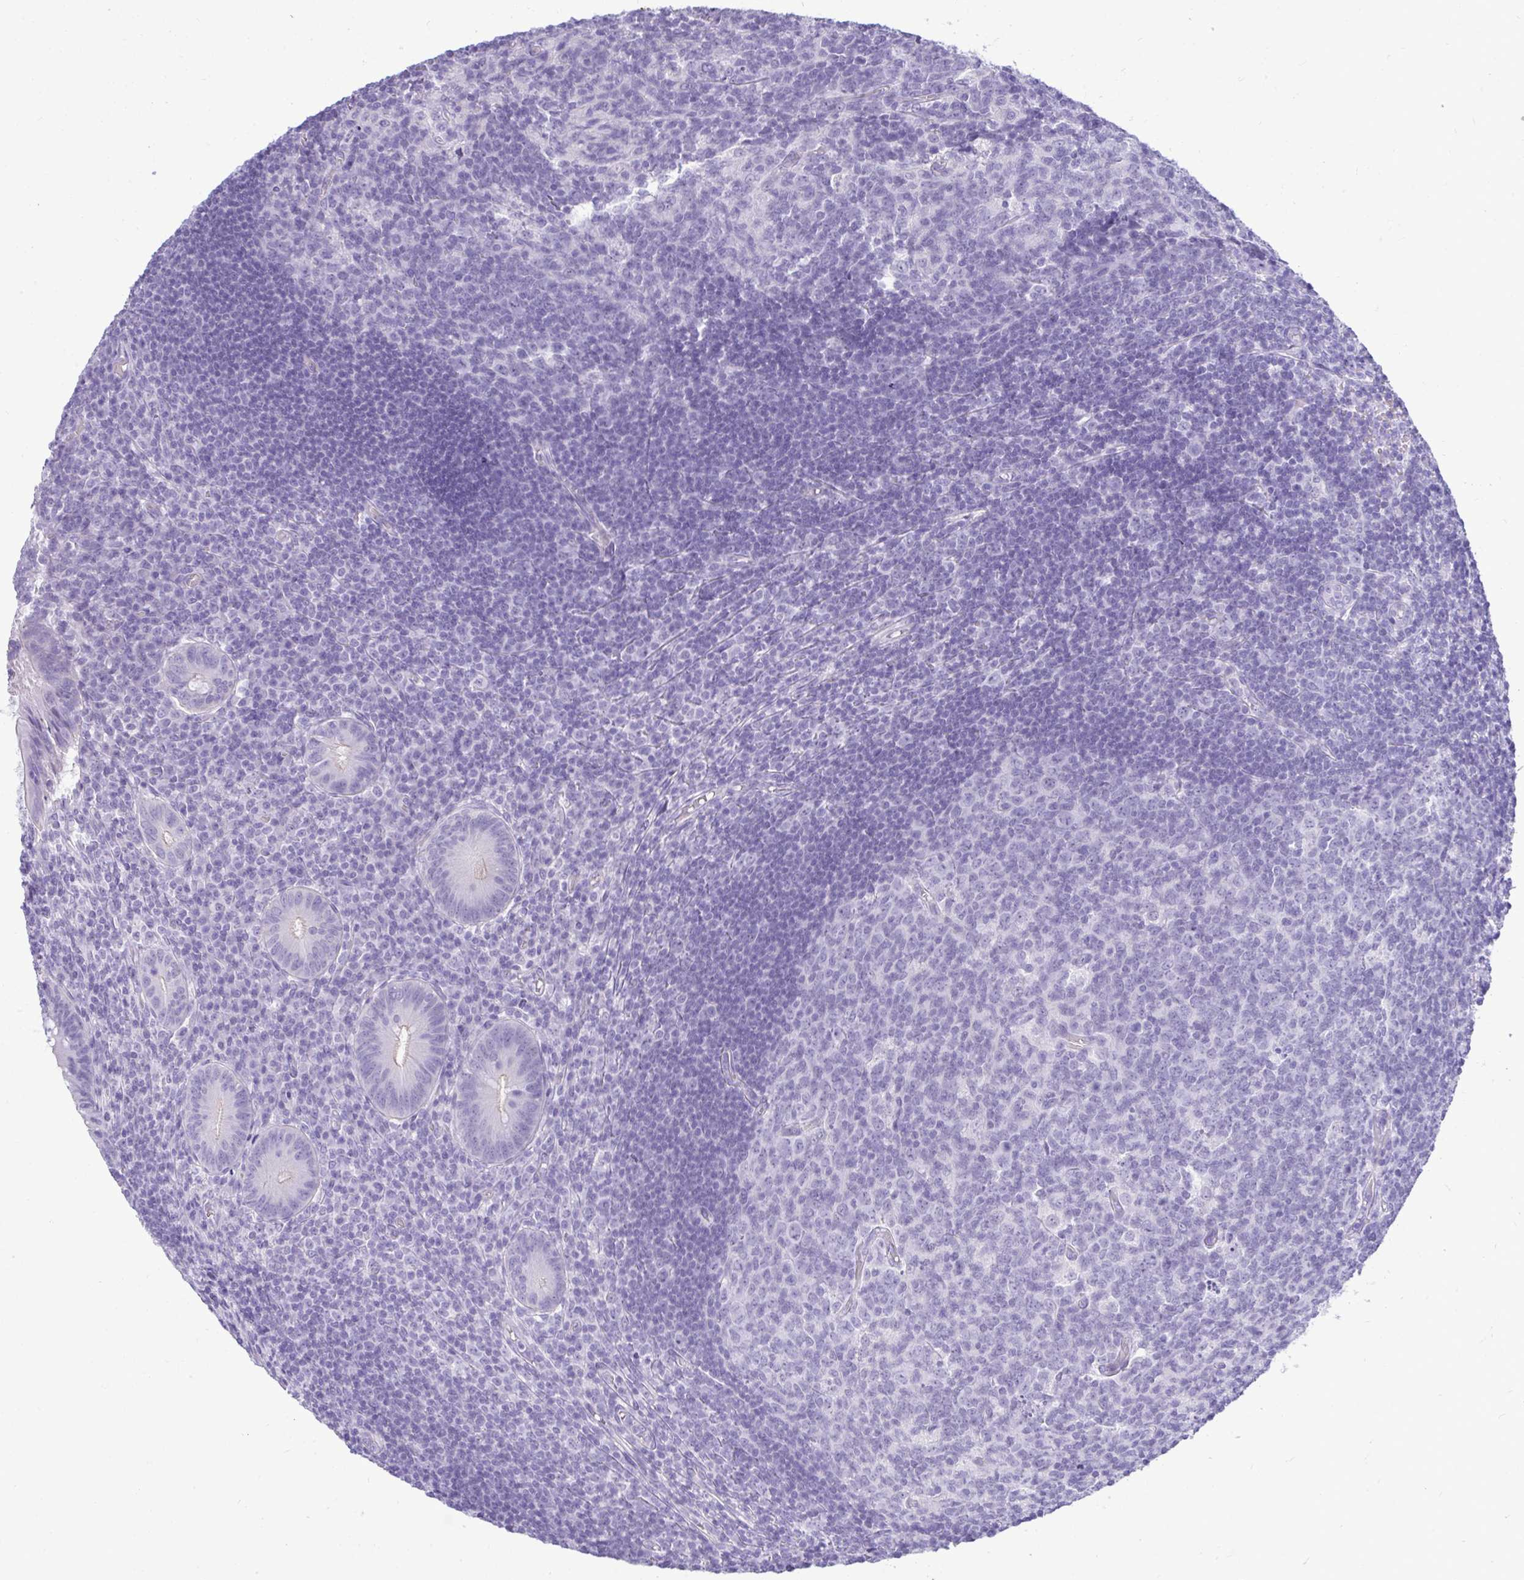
{"staining": {"intensity": "negative", "quantity": "none", "location": "none"}, "tissue": "appendix", "cell_type": "Glandular cells", "image_type": "normal", "snomed": [{"axis": "morphology", "description": "Normal tissue, NOS"}, {"axis": "topography", "description": "Appendix"}], "caption": "DAB immunohistochemical staining of normal appendix reveals no significant positivity in glandular cells. The staining is performed using DAB (3,3'-diaminobenzidine) brown chromogen with nuclei counter-stained in using hematoxylin.", "gene": "PRM2", "patient": {"sex": "male", "age": 18}}